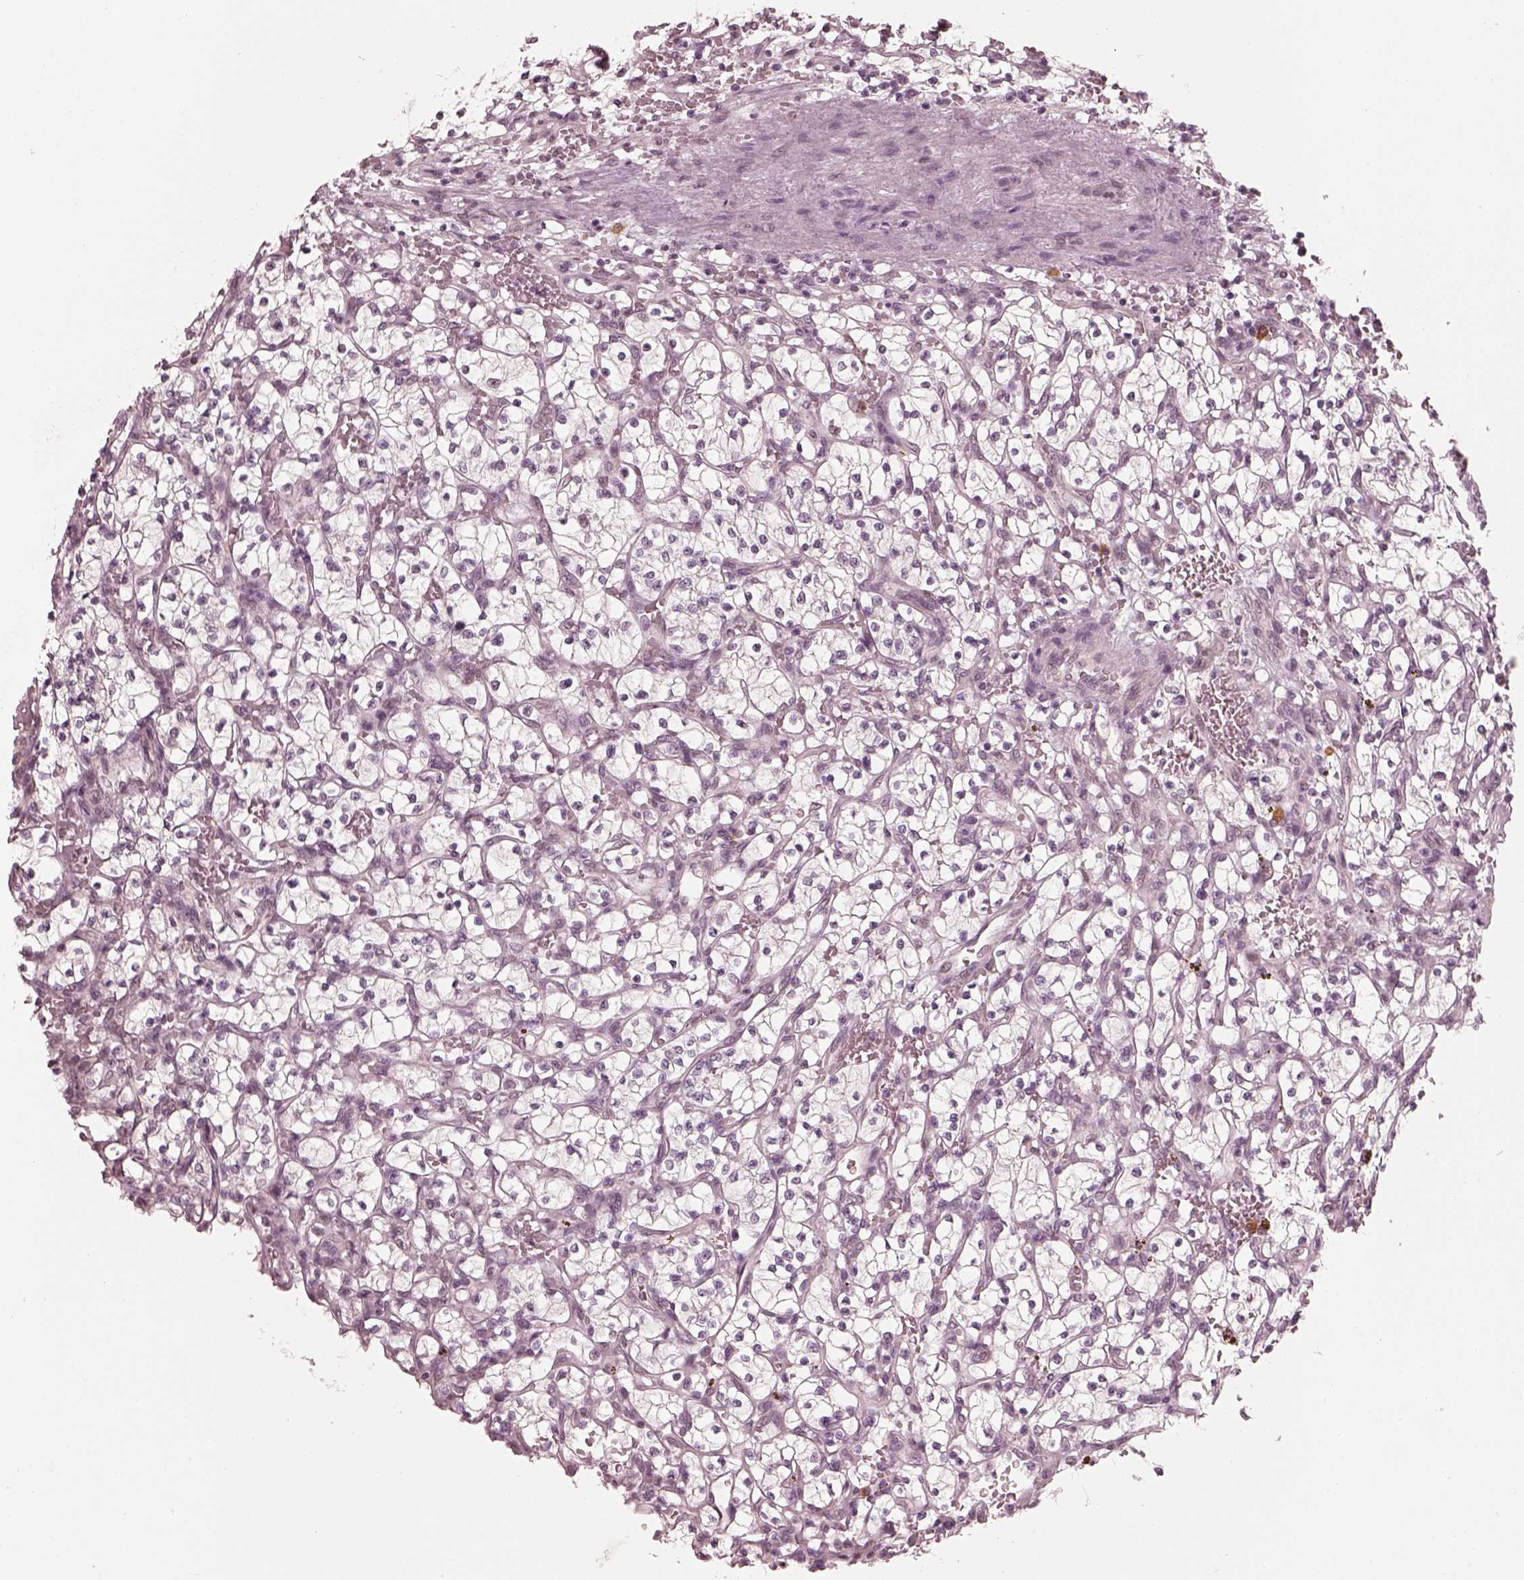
{"staining": {"intensity": "negative", "quantity": "none", "location": "none"}, "tissue": "renal cancer", "cell_type": "Tumor cells", "image_type": "cancer", "snomed": [{"axis": "morphology", "description": "Adenocarcinoma, NOS"}, {"axis": "topography", "description": "Kidney"}], "caption": "High magnification brightfield microscopy of renal cancer (adenocarcinoma) stained with DAB (brown) and counterstained with hematoxylin (blue): tumor cells show no significant positivity.", "gene": "RPGRIP1", "patient": {"sex": "female", "age": 64}}